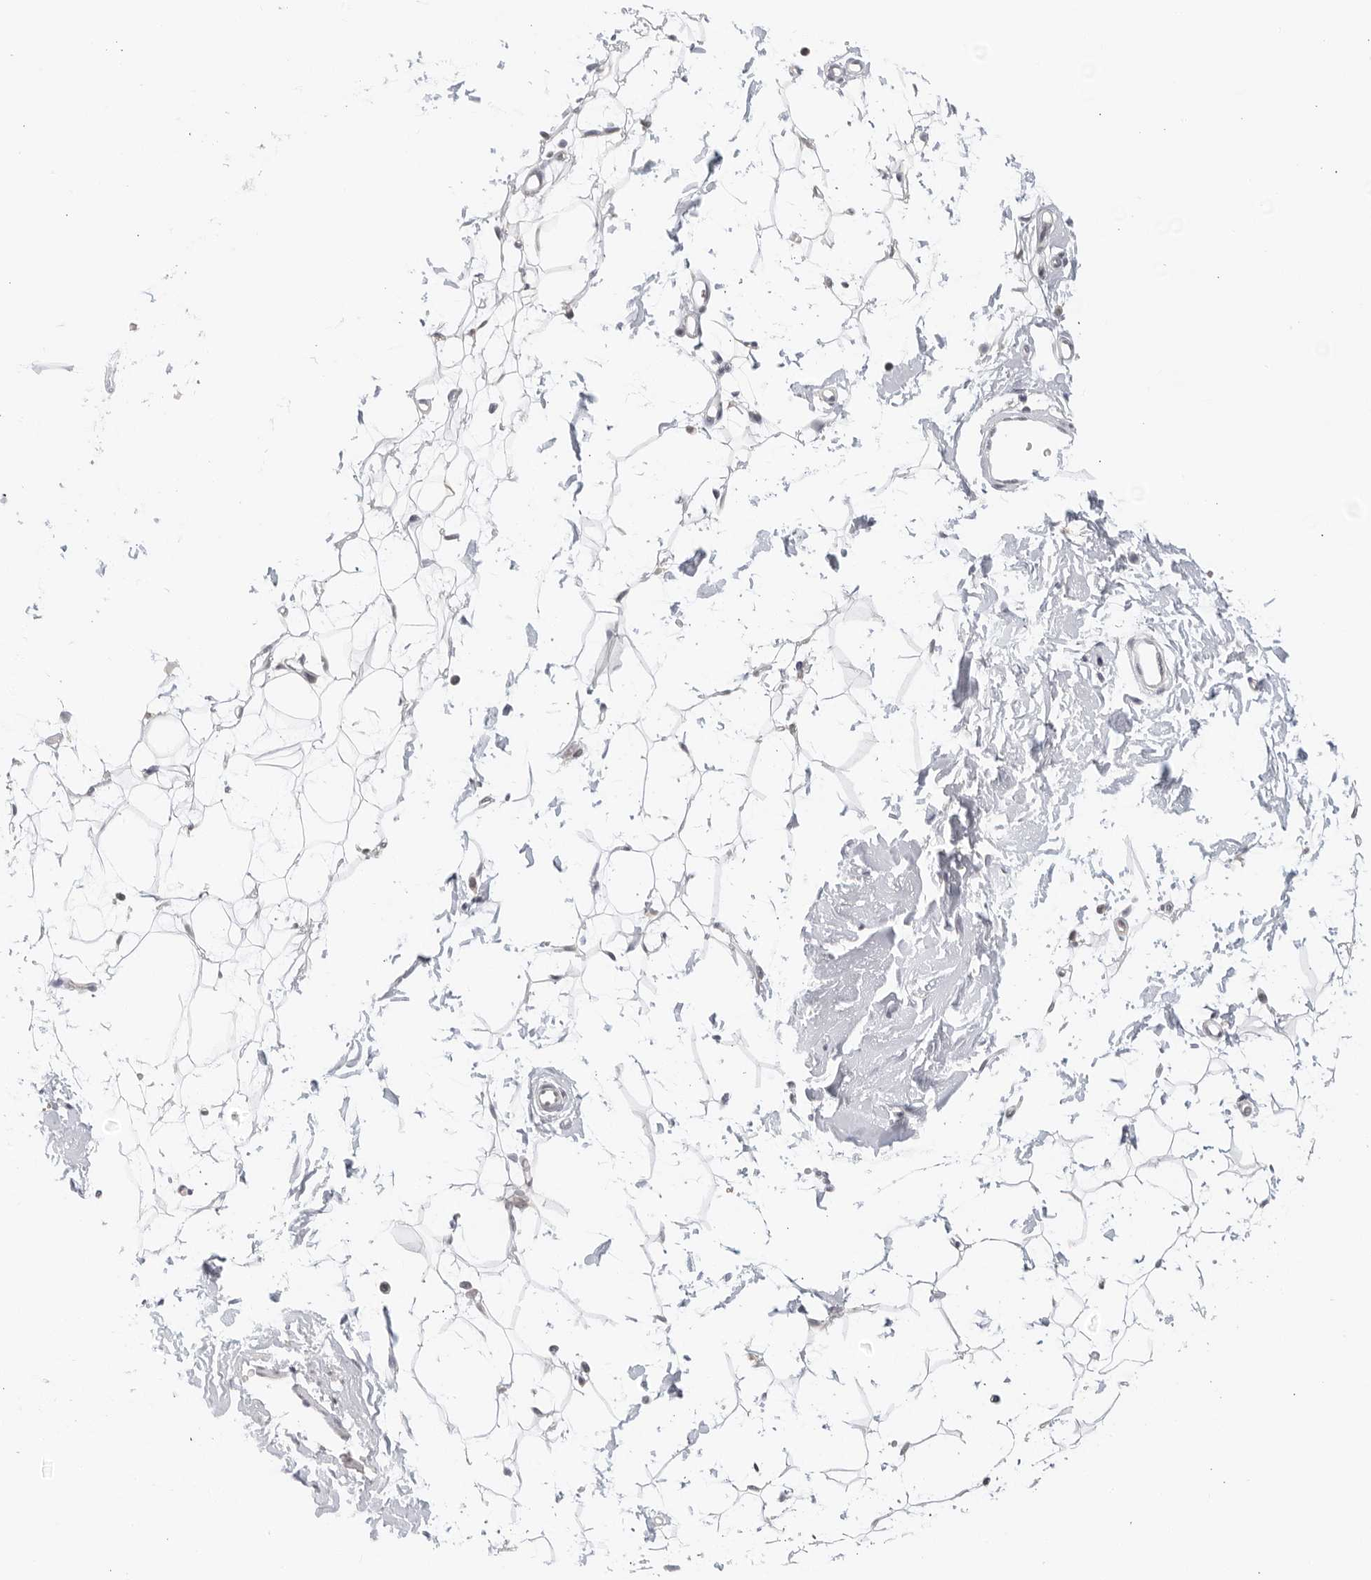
{"staining": {"intensity": "negative", "quantity": "none", "location": "none"}, "tissue": "adipose tissue", "cell_type": "Adipocytes", "image_type": "normal", "snomed": [{"axis": "morphology", "description": "Normal tissue, NOS"}, {"axis": "topography", "description": "Breast"}], "caption": "Immunohistochemistry (IHC) histopathology image of unremarkable adipose tissue: adipose tissue stained with DAB (3,3'-diaminobenzidine) exhibits no significant protein positivity in adipocytes.", "gene": "RAB11FIP3", "patient": {"sex": "female", "age": 23}}